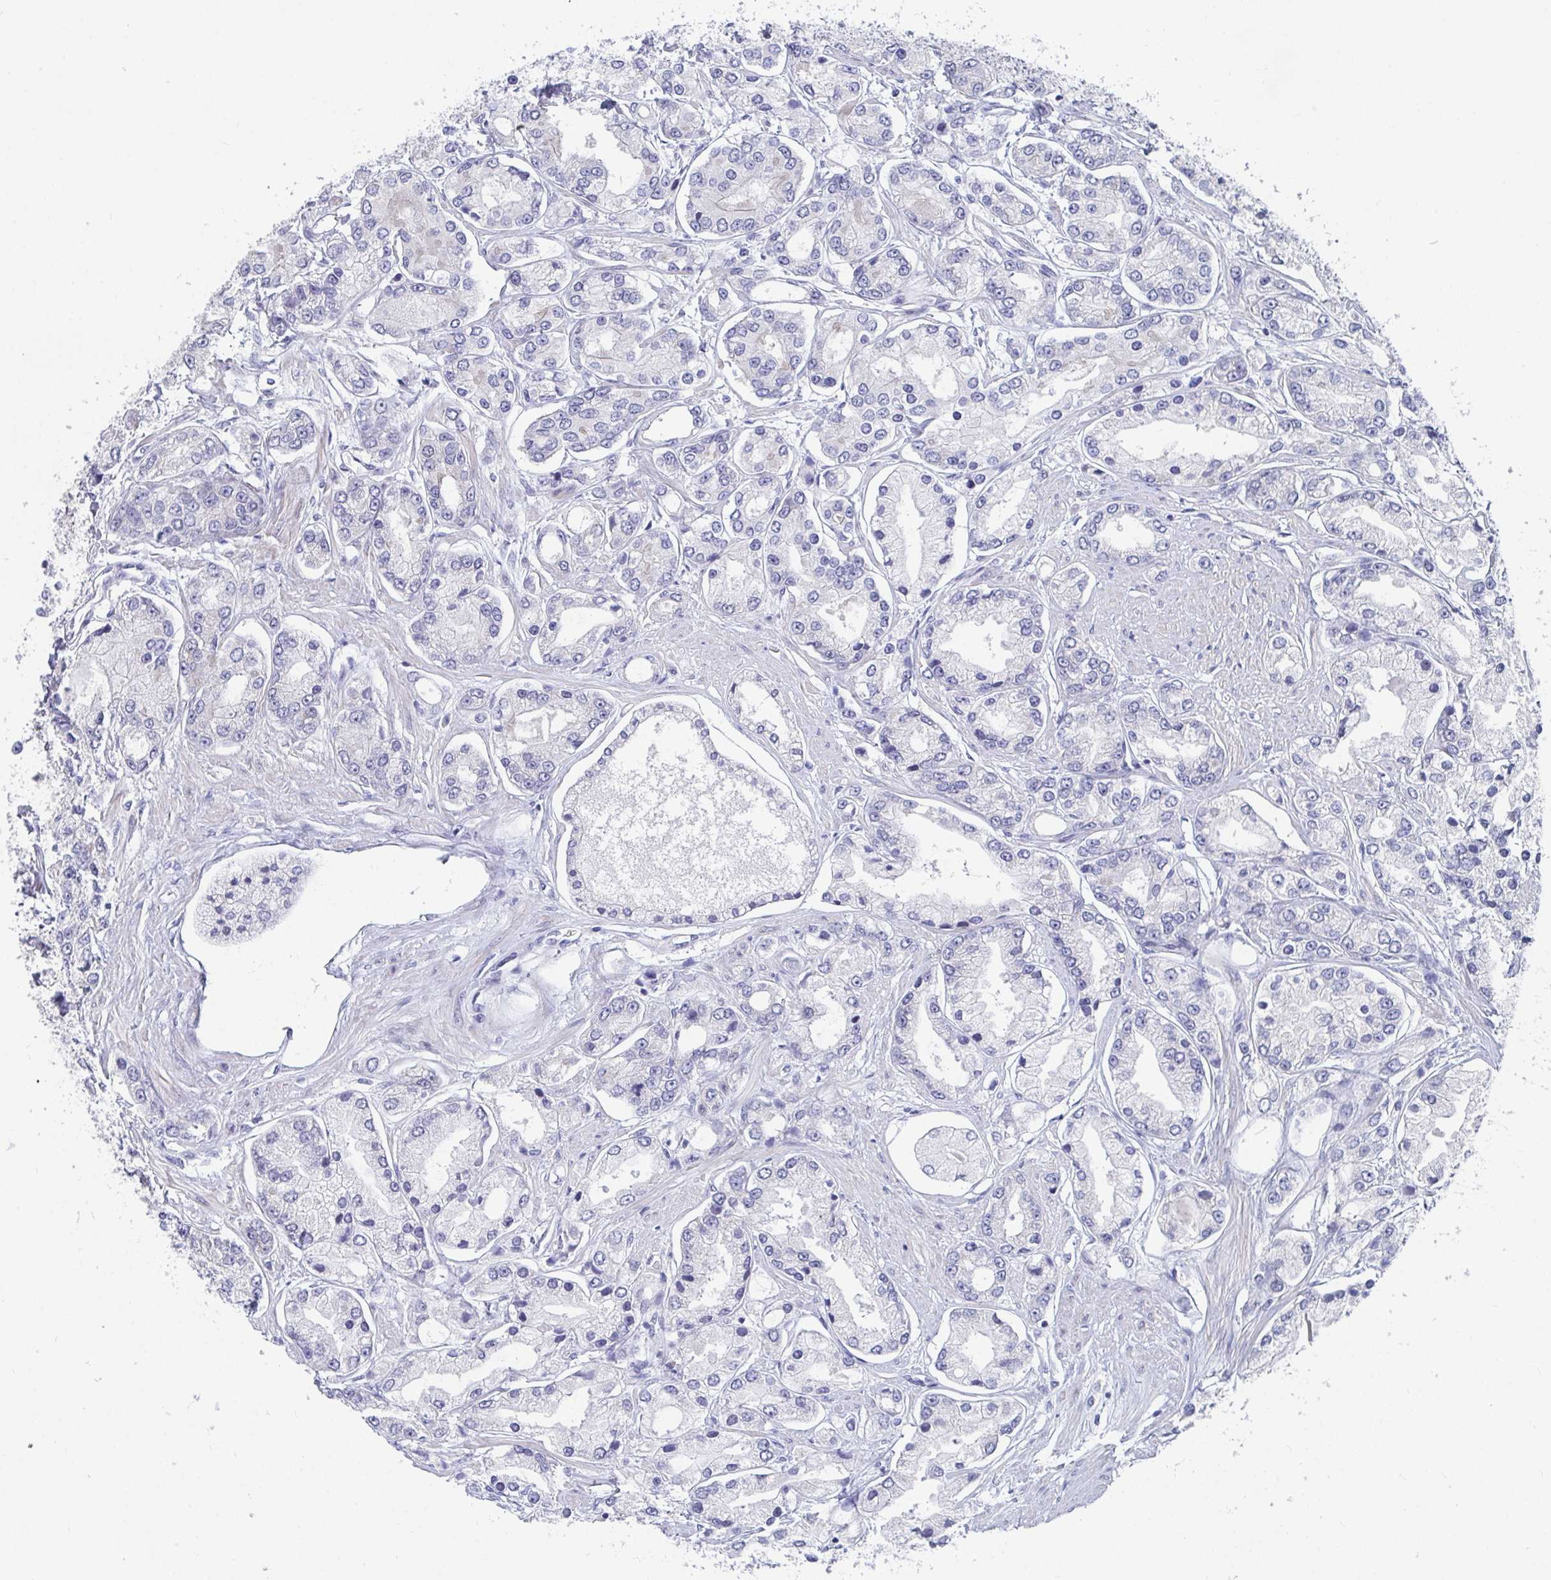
{"staining": {"intensity": "negative", "quantity": "none", "location": "none"}, "tissue": "prostate cancer", "cell_type": "Tumor cells", "image_type": "cancer", "snomed": [{"axis": "morphology", "description": "Adenocarcinoma, High grade"}, {"axis": "topography", "description": "Prostate"}], "caption": "There is no significant staining in tumor cells of high-grade adenocarcinoma (prostate). (Brightfield microscopy of DAB immunohistochemistry at high magnification).", "gene": "FAM156B", "patient": {"sex": "male", "age": 66}}